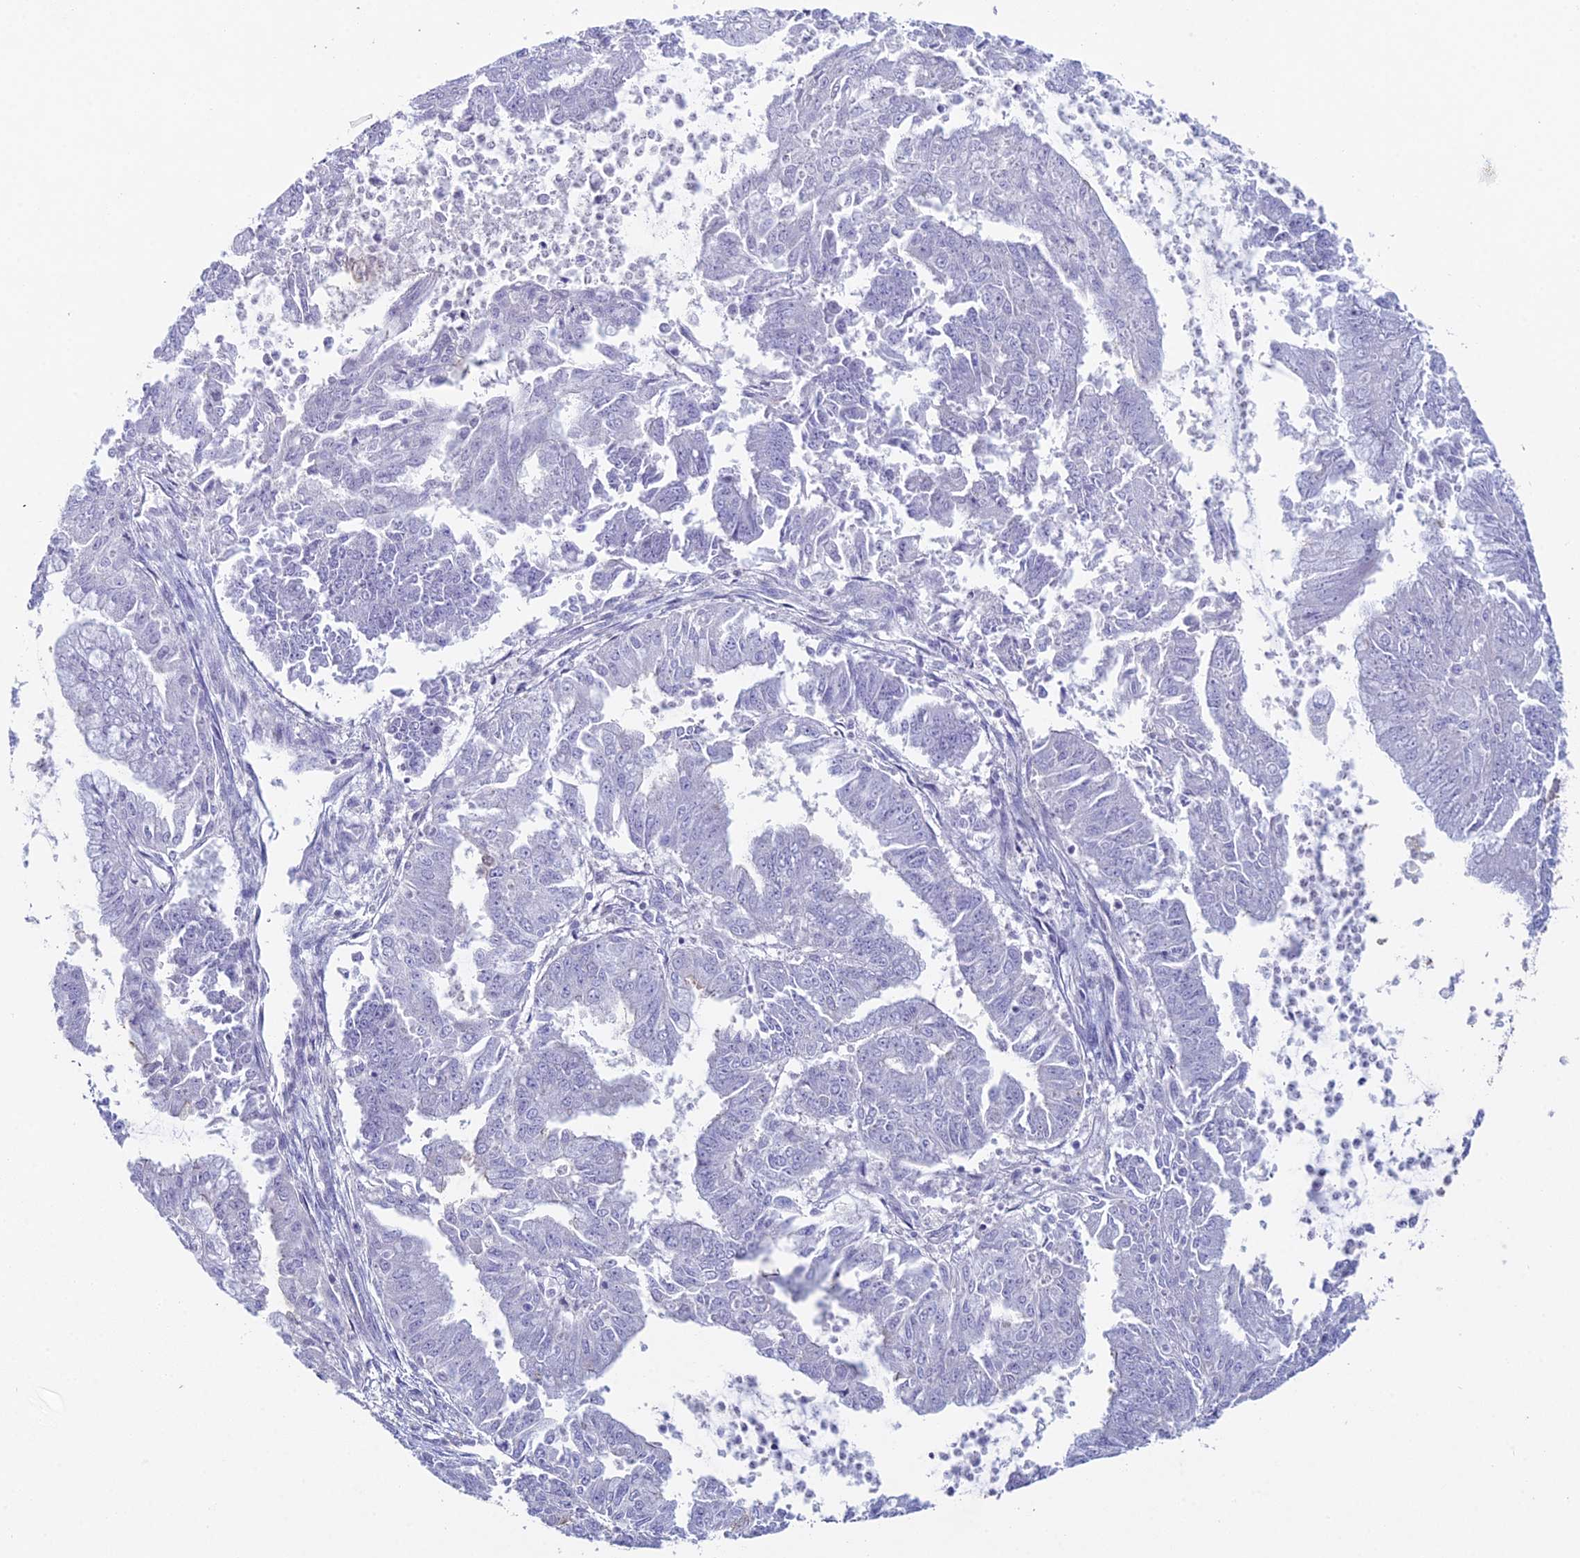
{"staining": {"intensity": "negative", "quantity": "none", "location": "none"}, "tissue": "endometrial cancer", "cell_type": "Tumor cells", "image_type": "cancer", "snomed": [{"axis": "morphology", "description": "Adenocarcinoma, NOS"}, {"axis": "topography", "description": "Endometrium"}], "caption": "A high-resolution image shows IHC staining of endometrial cancer, which displays no significant positivity in tumor cells.", "gene": "NCAM1", "patient": {"sex": "female", "age": 73}}